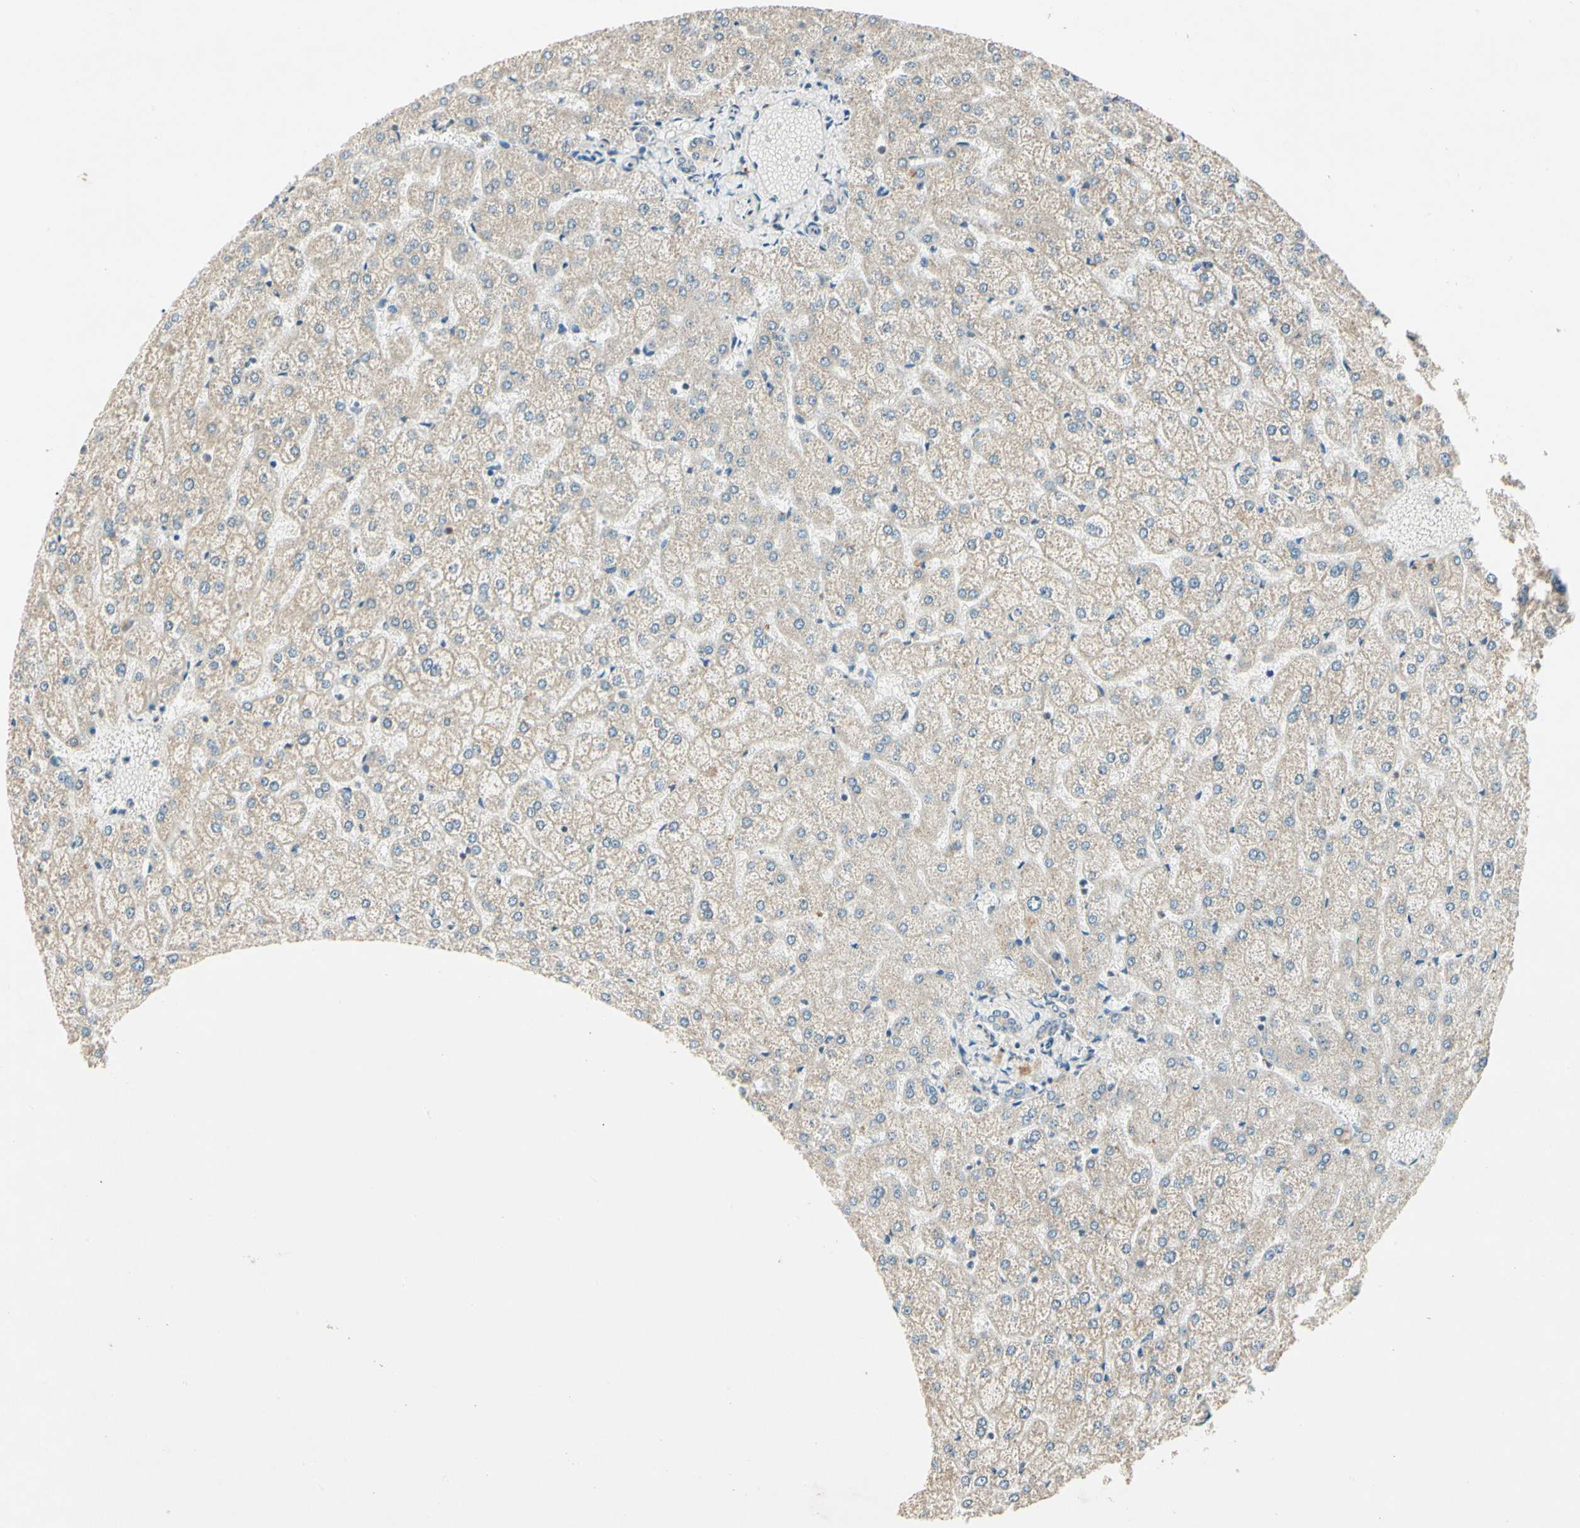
{"staining": {"intensity": "weak", "quantity": ">75%", "location": "cytoplasmic/membranous"}, "tissue": "liver", "cell_type": "Cholangiocytes", "image_type": "normal", "snomed": [{"axis": "morphology", "description": "Normal tissue, NOS"}, {"axis": "topography", "description": "Liver"}], "caption": "Brown immunohistochemical staining in unremarkable human liver reveals weak cytoplasmic/membranous expression in about >75% of cholangiocytes. The staining was performed using DAB to visualize the protein expression in brown, while the nuclei were stained in blue with hematoxylin (Magnification: 20x).", "gene": "ZSCAN12", "patient": {"sex": "female", "age": 32}}